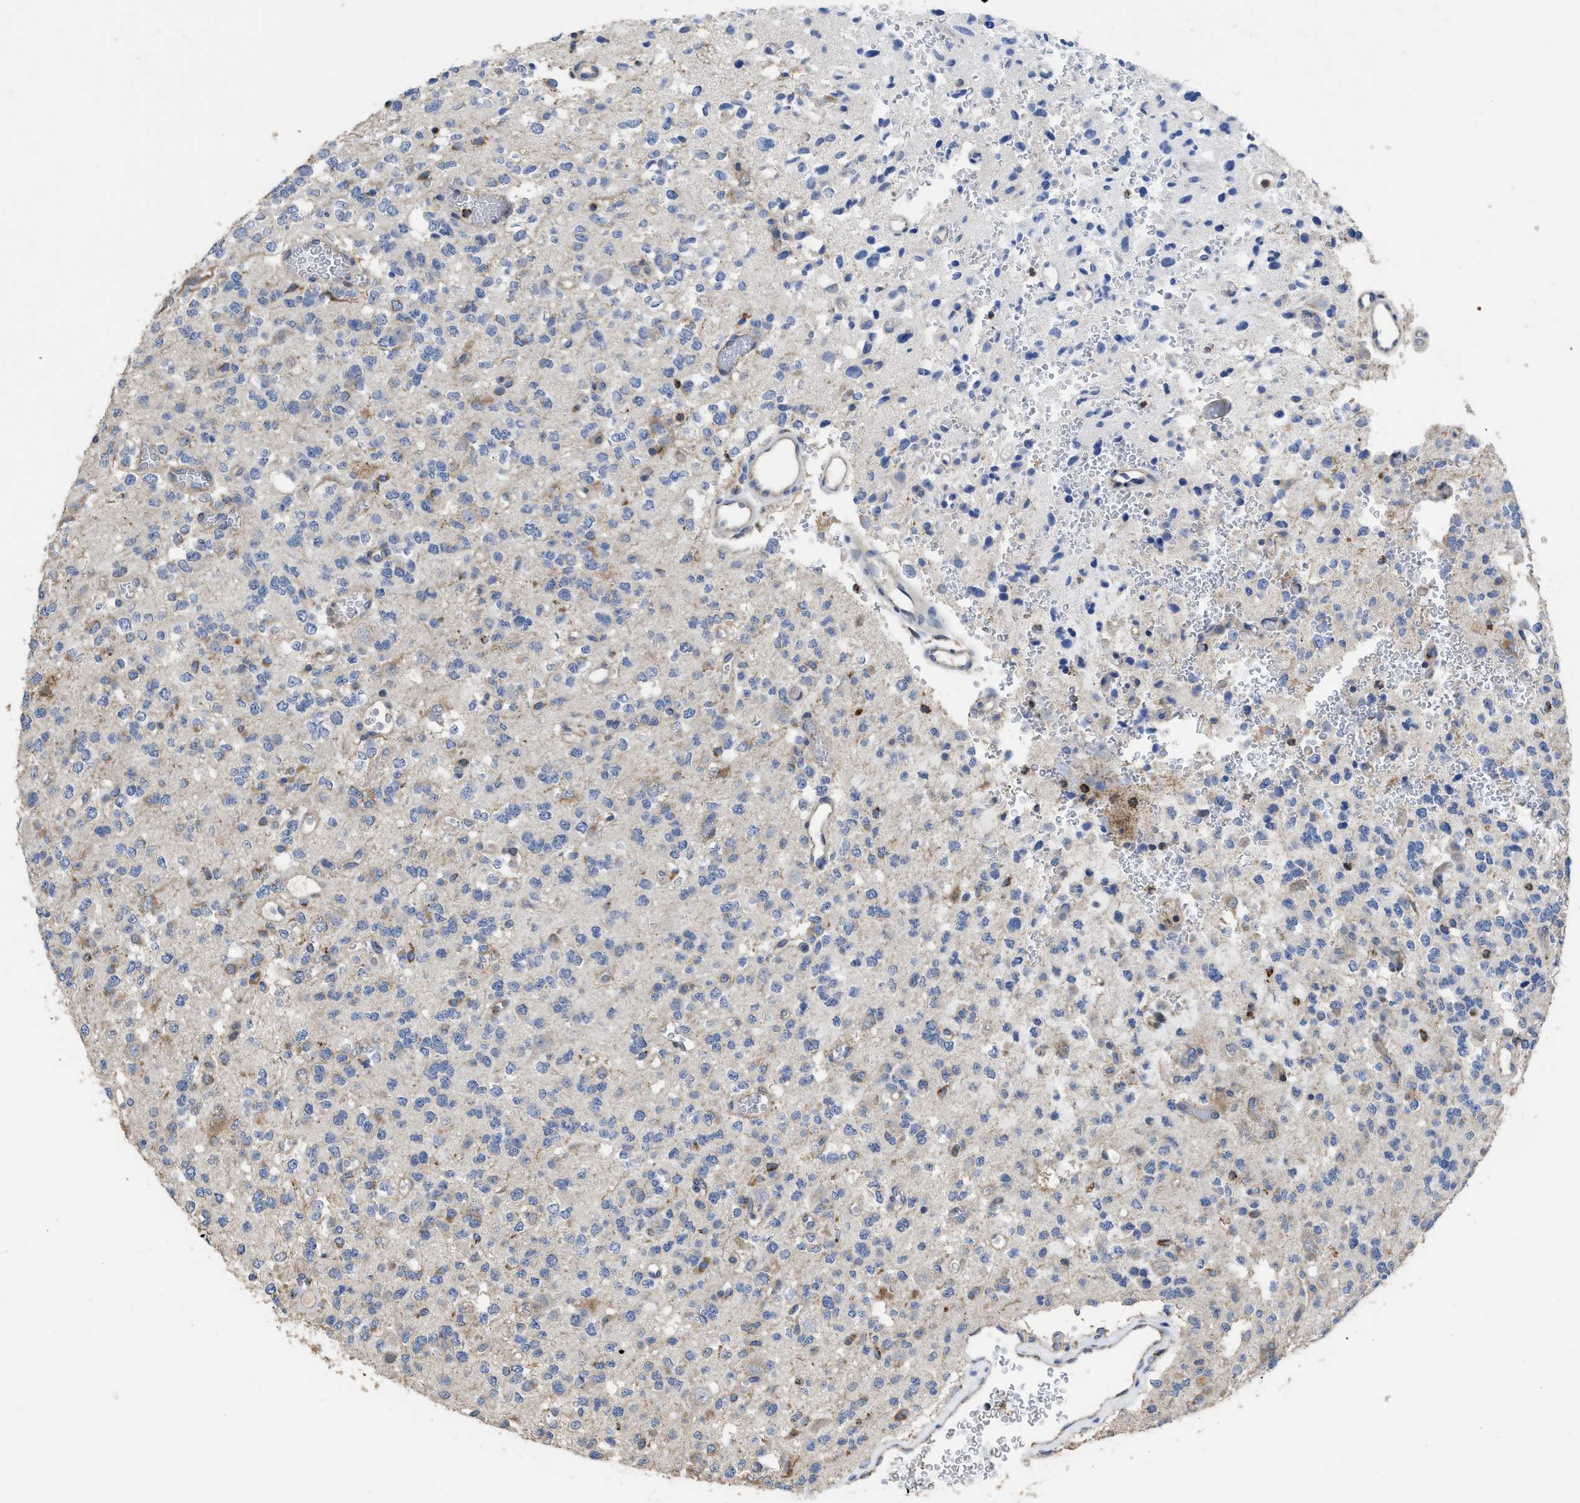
{"staining": {"intensity": "moderate", "quantity": "<25%", "location": "cytoplasmic/membranous"}, "tissue": "glioma", "cell_type": "Tumor cells", "image_type": "cancer", "snomed": [{"axis": "morphology", "description": "Glioma, malignant, Low grade"}, {"axis": "topography", "description": "Brain"}], "caption": "An image of human malignant glioma (low-grade) stained for a protein exhibits moderate cytoplasmic/membranous brown staining in tumor cells.", "gene": "AK2", "patient": {"sex": "male", "age": 38}}